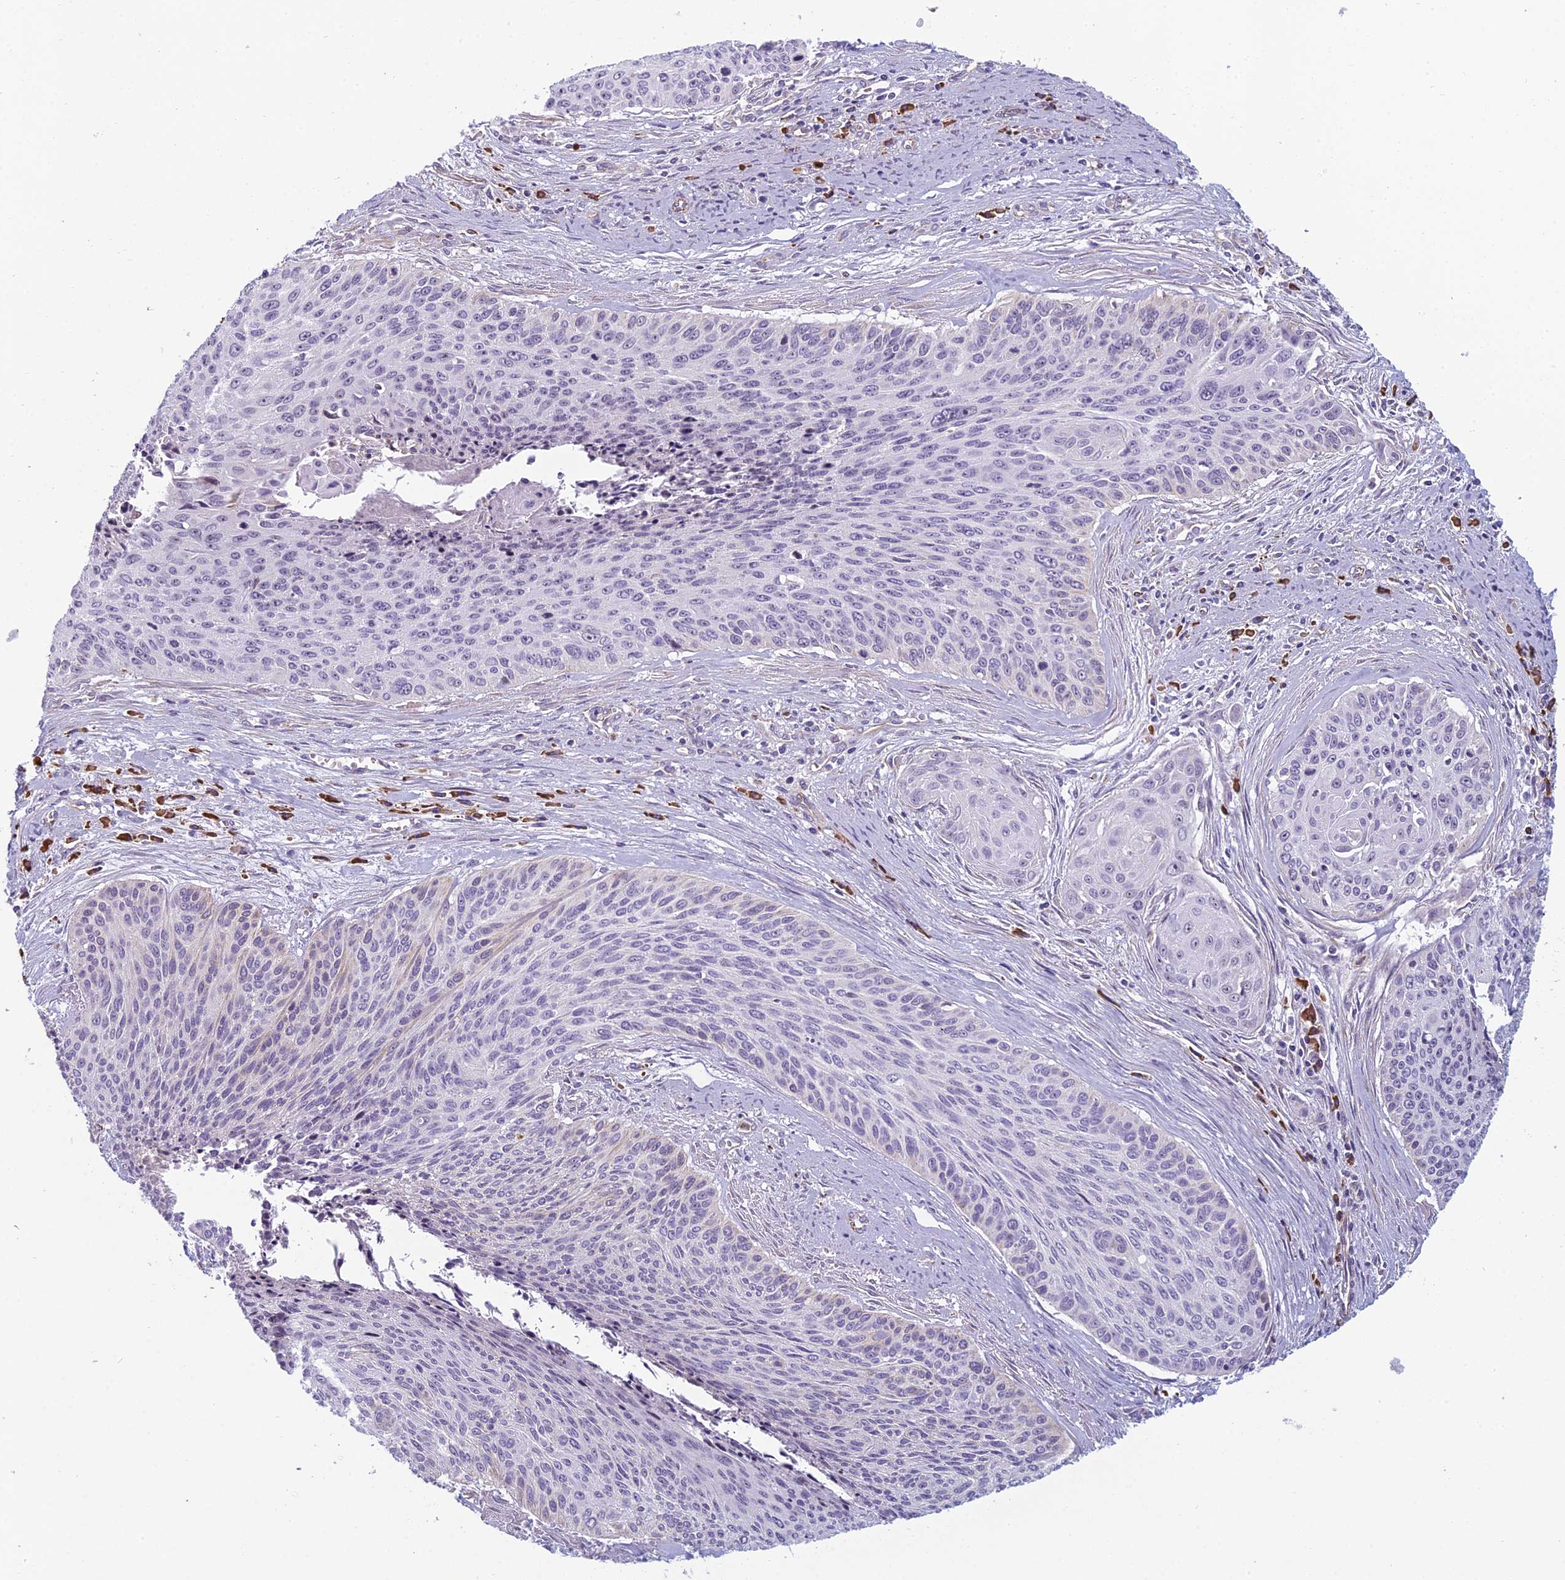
{"staining": {"intensity": "negative", "quantity": "none", "location": "none"}, "tissue": "cervical cancer", "cell_type": "Tumor cells", "image_type": "cancer", "snomed": [{"axis": "morphology", "description": "Squamous cell carcinoma, NOS"}, {"axis": "topography", "description": "Cervix"}], "caption": "This is an IHC image of human cervical squamous cell carcinoma. There is no positivity in tumor cells.", "gene": "NOC2L", "patient": {"sex": "female", "age": 55}}